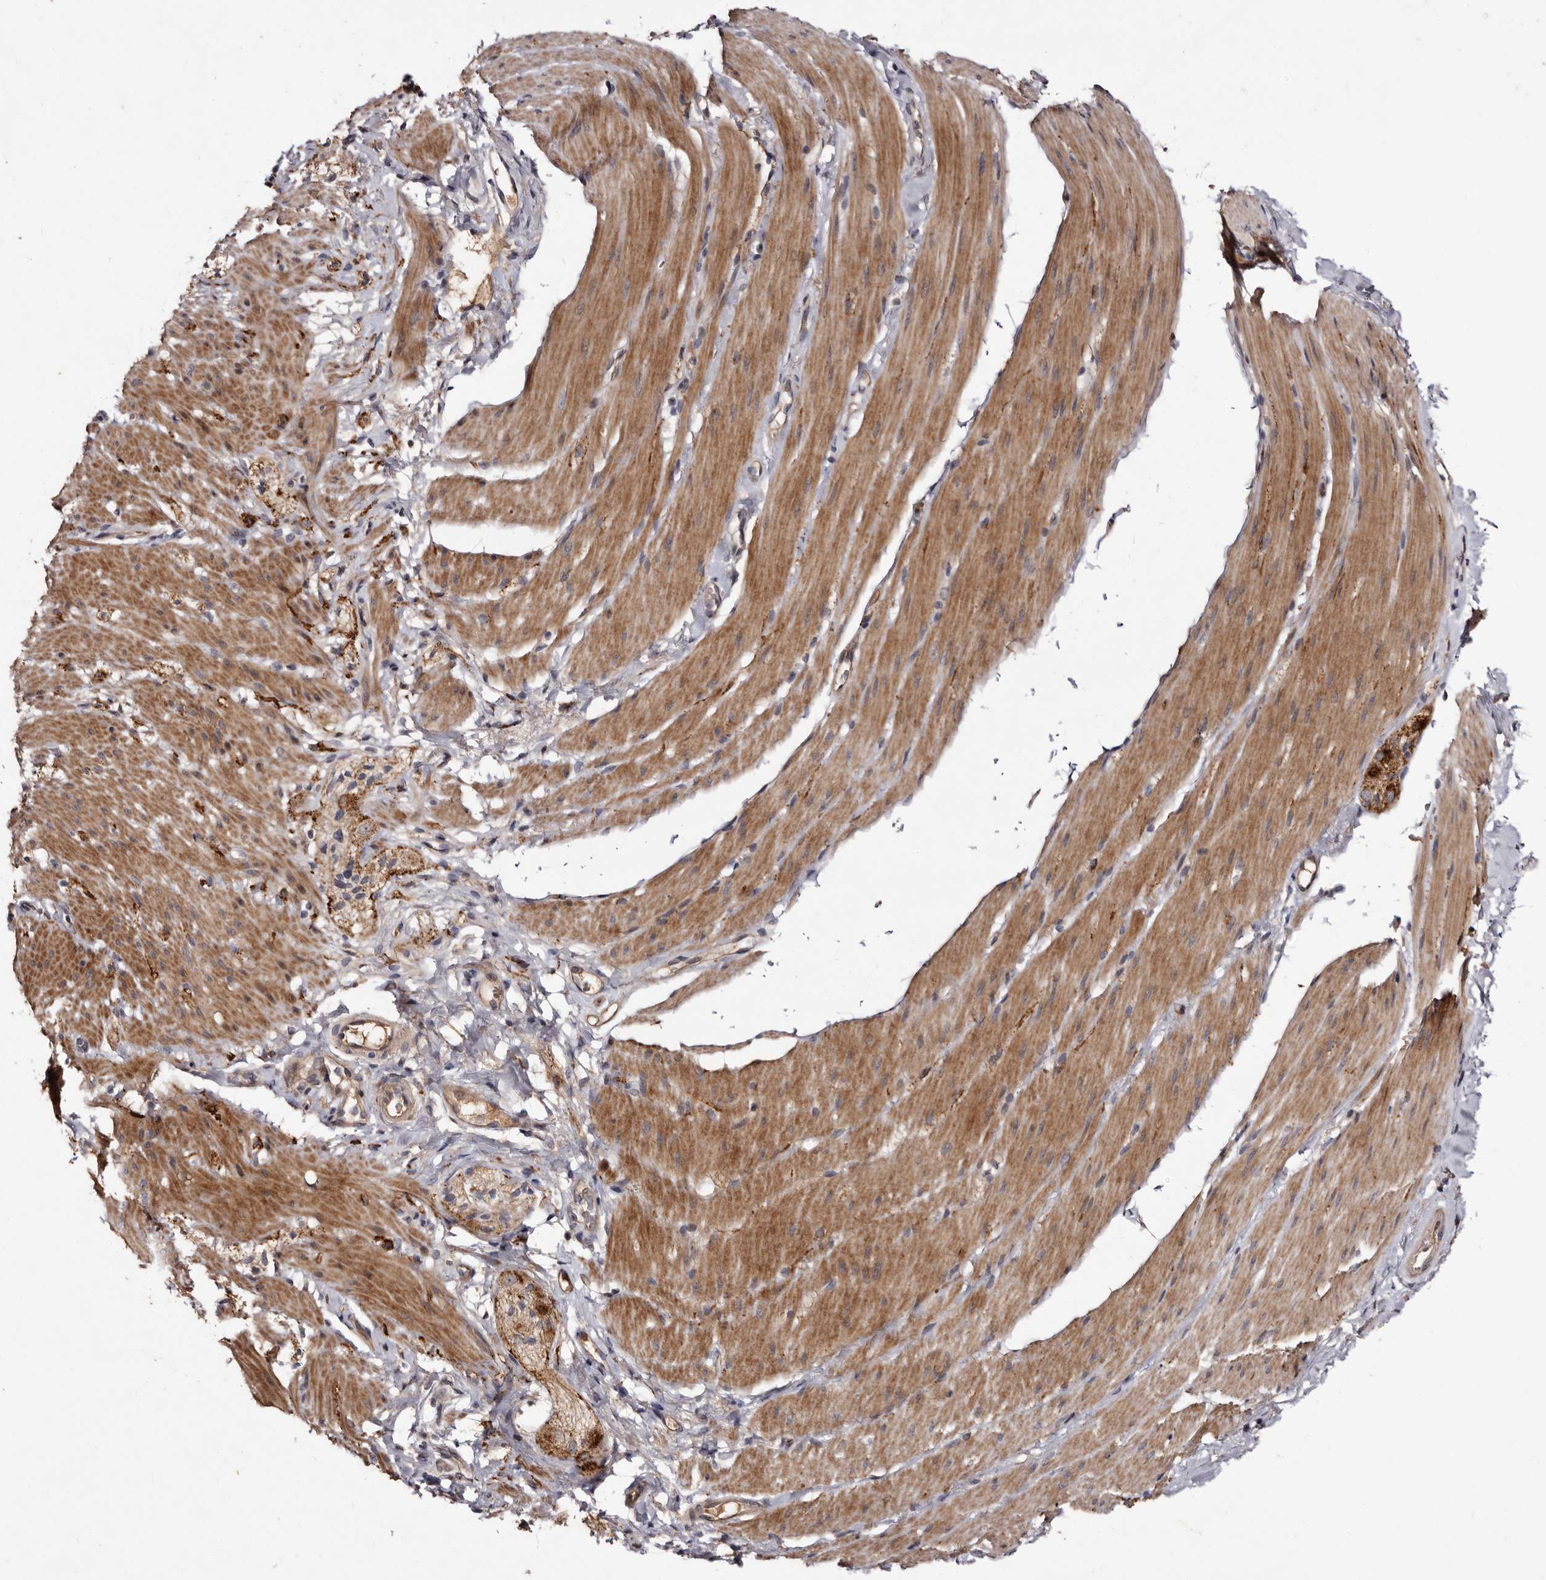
{"staining": {"intensity": "moderate", "quantity": "25%-75%", "location": "cytoplasmic/membranous"}, "tissue": "smooth muscle", "cell_type": "Smooth muscle cells", "image_type": "normal", "snomed": [{"axis": "morphology", "description": "Normal tissue, NOS"}, {"axis": "topography", "description": "Smooth muscle"}, {"axis": "topography", "description": "Small intestine"}], "caption": "Protein expression analysis of unremarkable human smooth muscle reveals moderate cytoplasmic/membranous staining in about 25%-75% of smooth muscle cells.", "gene": "LANCL2", "patient": {"sex": "female", "age": 84}}